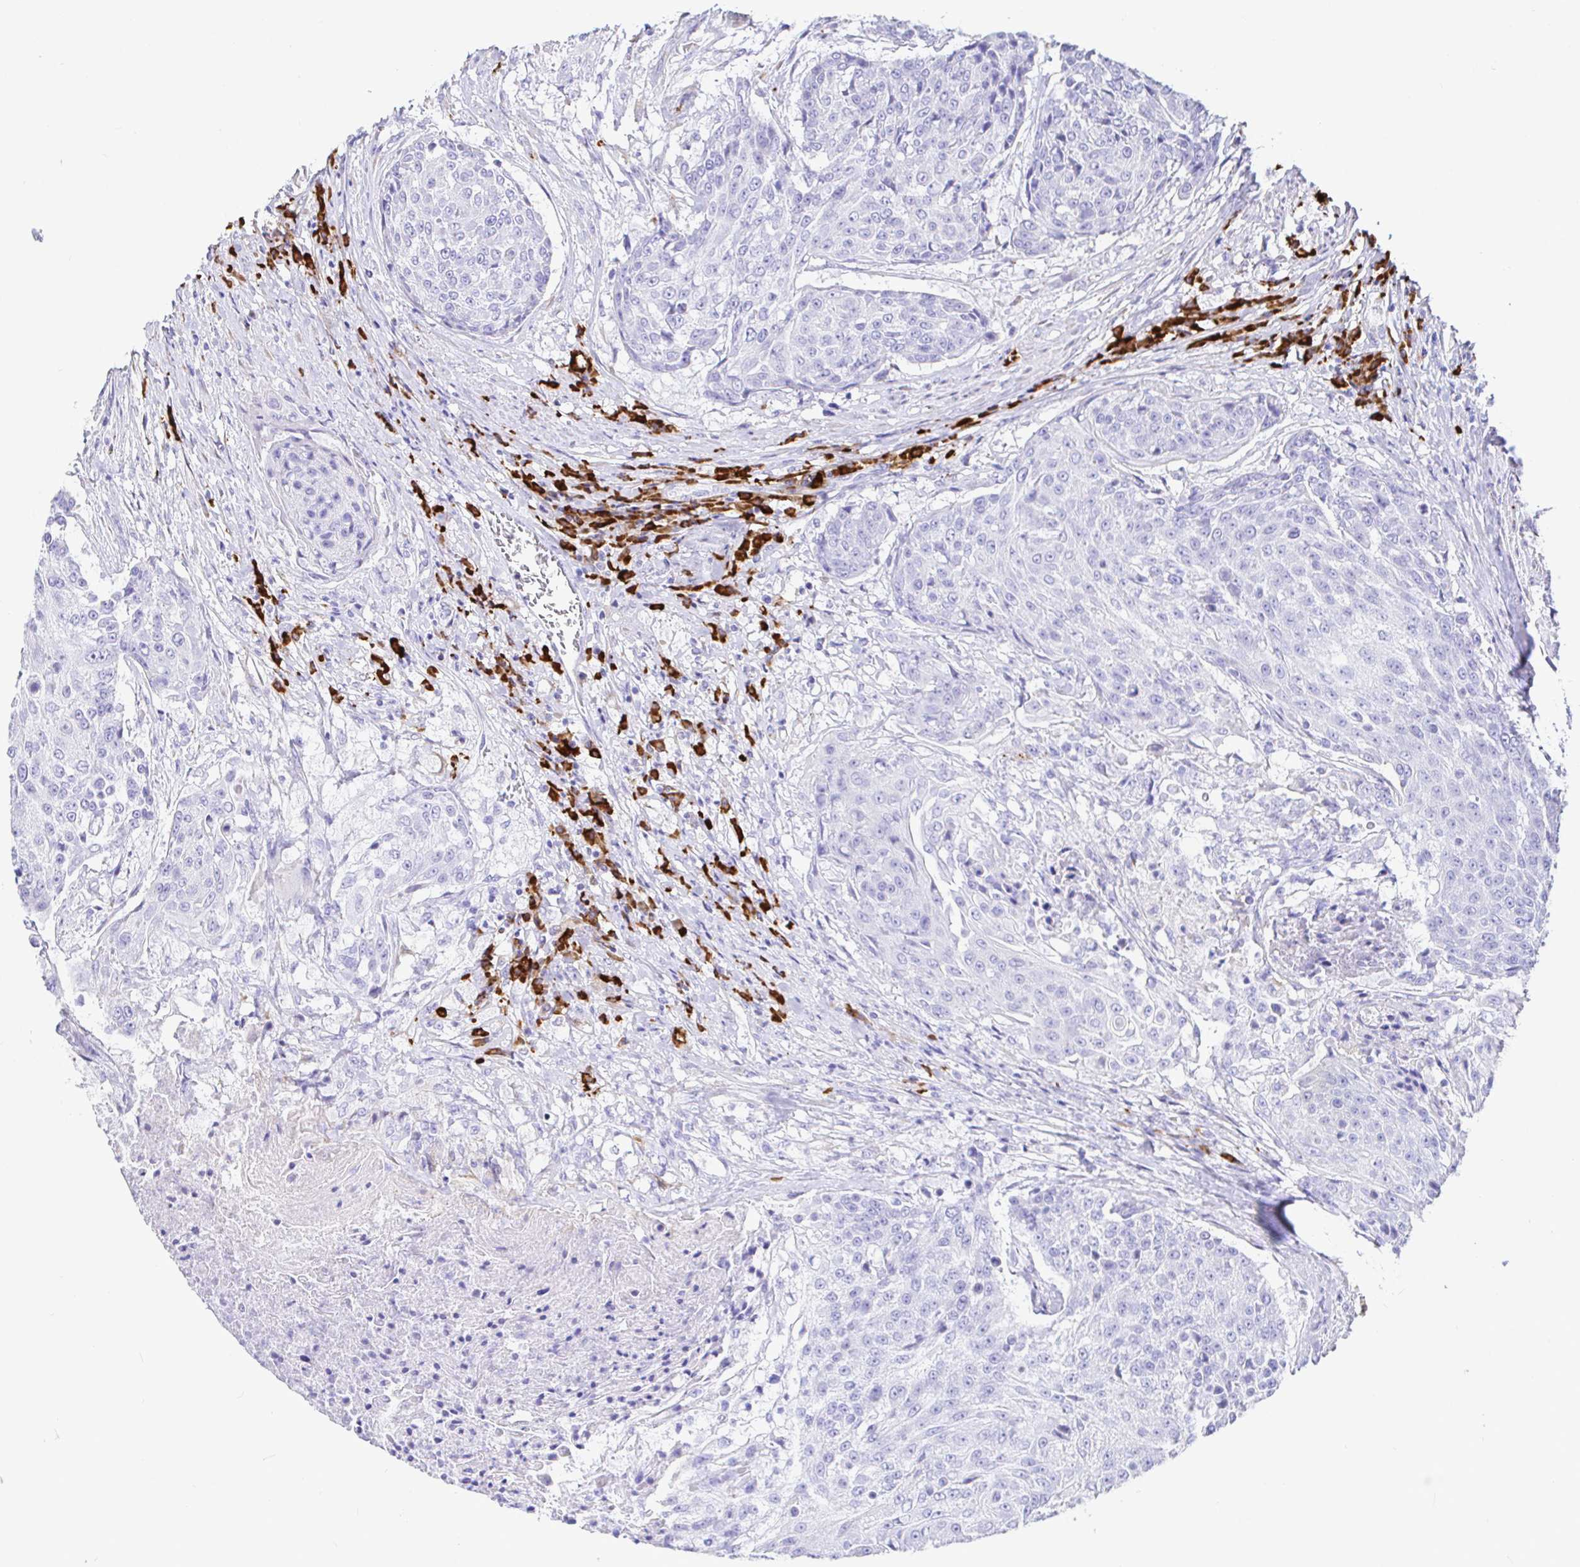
{"staining": {"intensity": "negative", "quantity": "none", "location": "none"}, "tissue": "urothelial cancer", "cell_type": "Tumor cells", "image_type": "cancer", "snomed": [{"axis": "morphology", "description": "Urothelial carcinoma, High grade"}, {"axis": "topography", "description": "Urinary bladder"}], "caption": "Image shows no significant protein positivity in tumor cells of urothelial carcinoma (high-grade).", "gene": "CCDC62", "patient": {"sex": "female", "age": 63}}